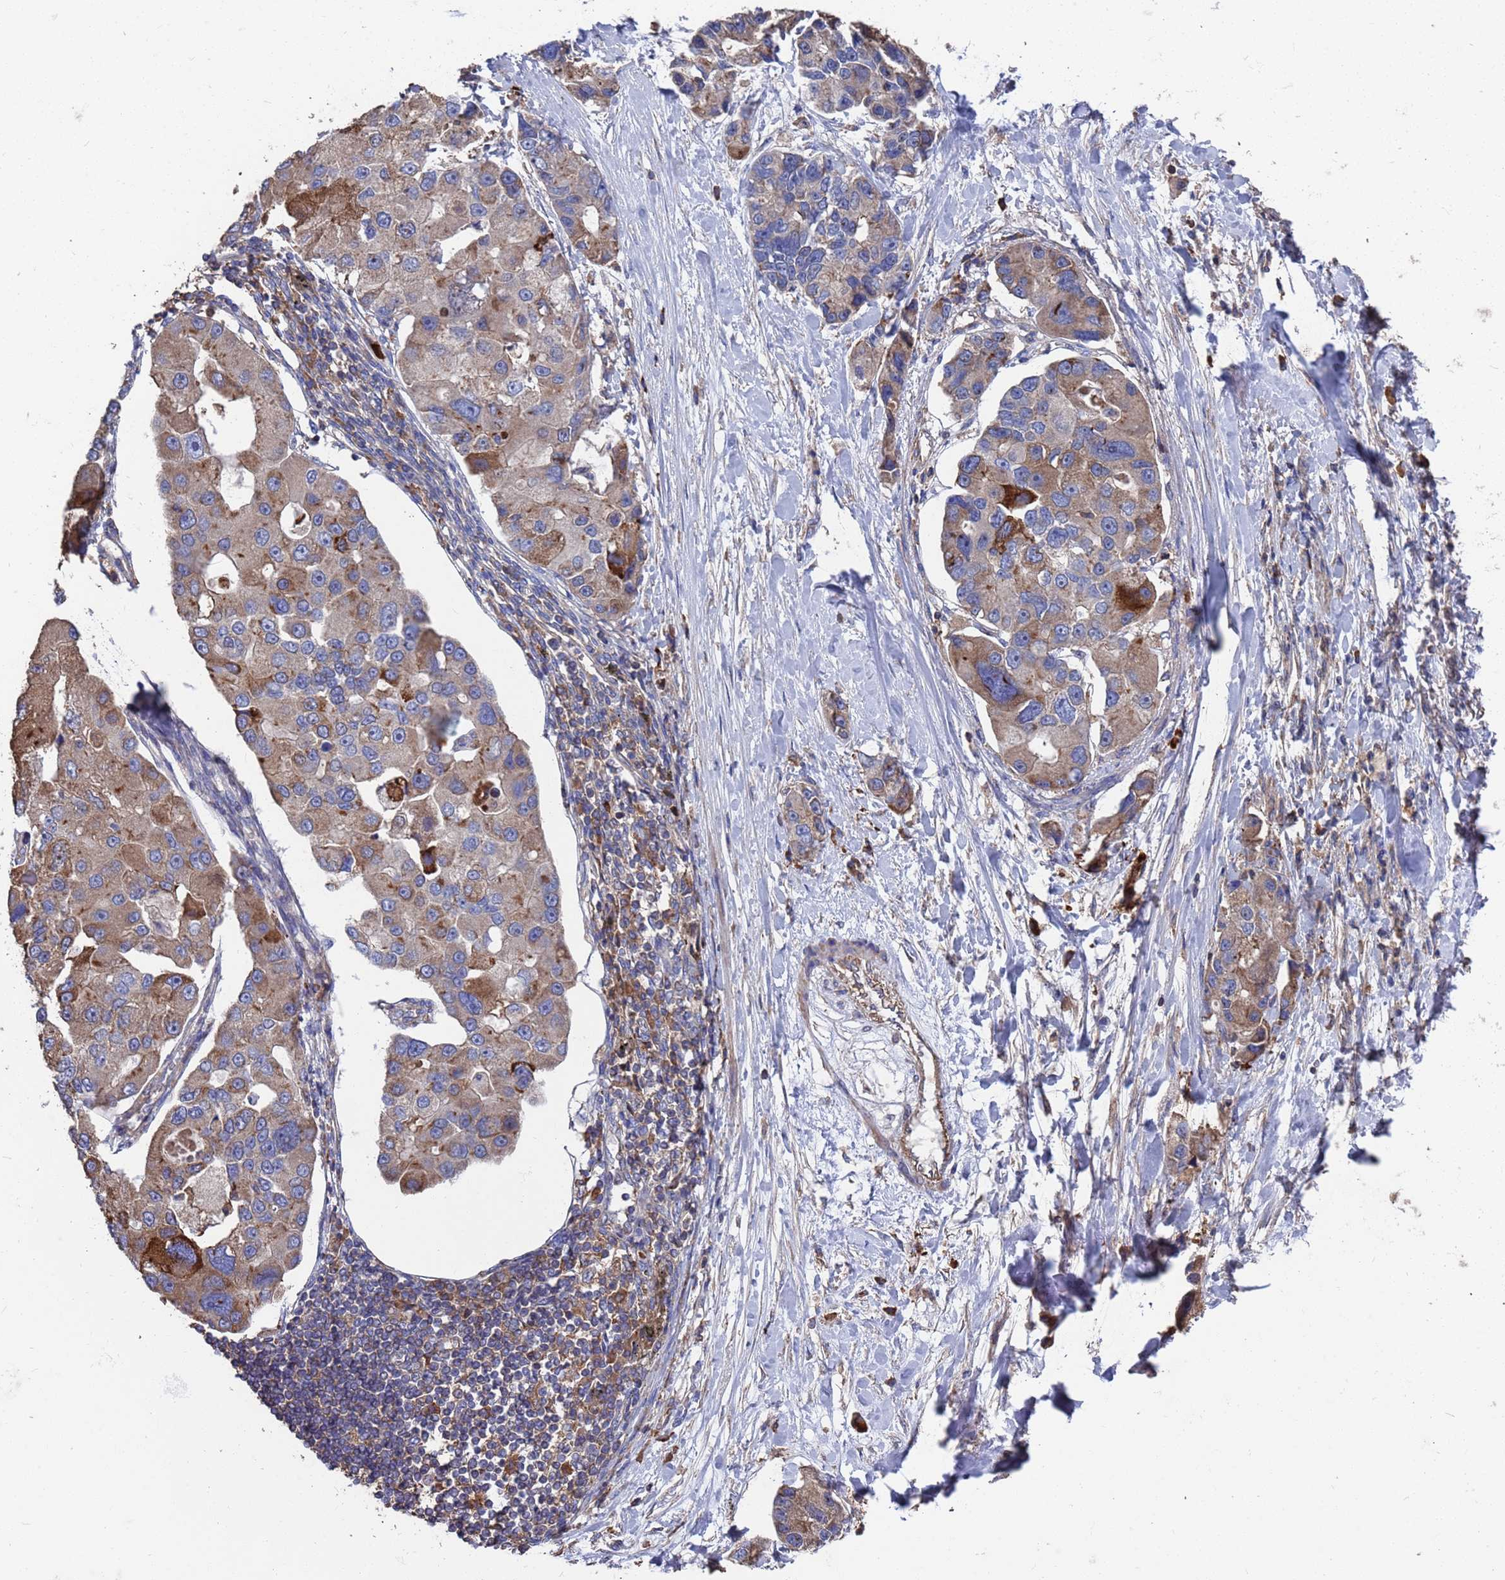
{"staining": {"intensity": "moderate", "quantity": "<25%", "location": "cytoplasmic/membranous"}, "tissue": "lung cancer", "cell_type": "Tumor cells", "image_type": "cancer", "snomed": [{"axis": "morphology", "description": "Adenocarcinoma, NOS"}, {"axis": "topography", "description": "Lung"}], "caption": "Immunohistochemical staining of lung adenocarcinoma shows low levels of moderate cytoplasmic/membranous positivity in approximately <25% of tumor cells. (Brightfield microscopy of DAB IHC at high magnification).", "gene": "PYCR1", "patient": {"sex": "female", "age": 54}}